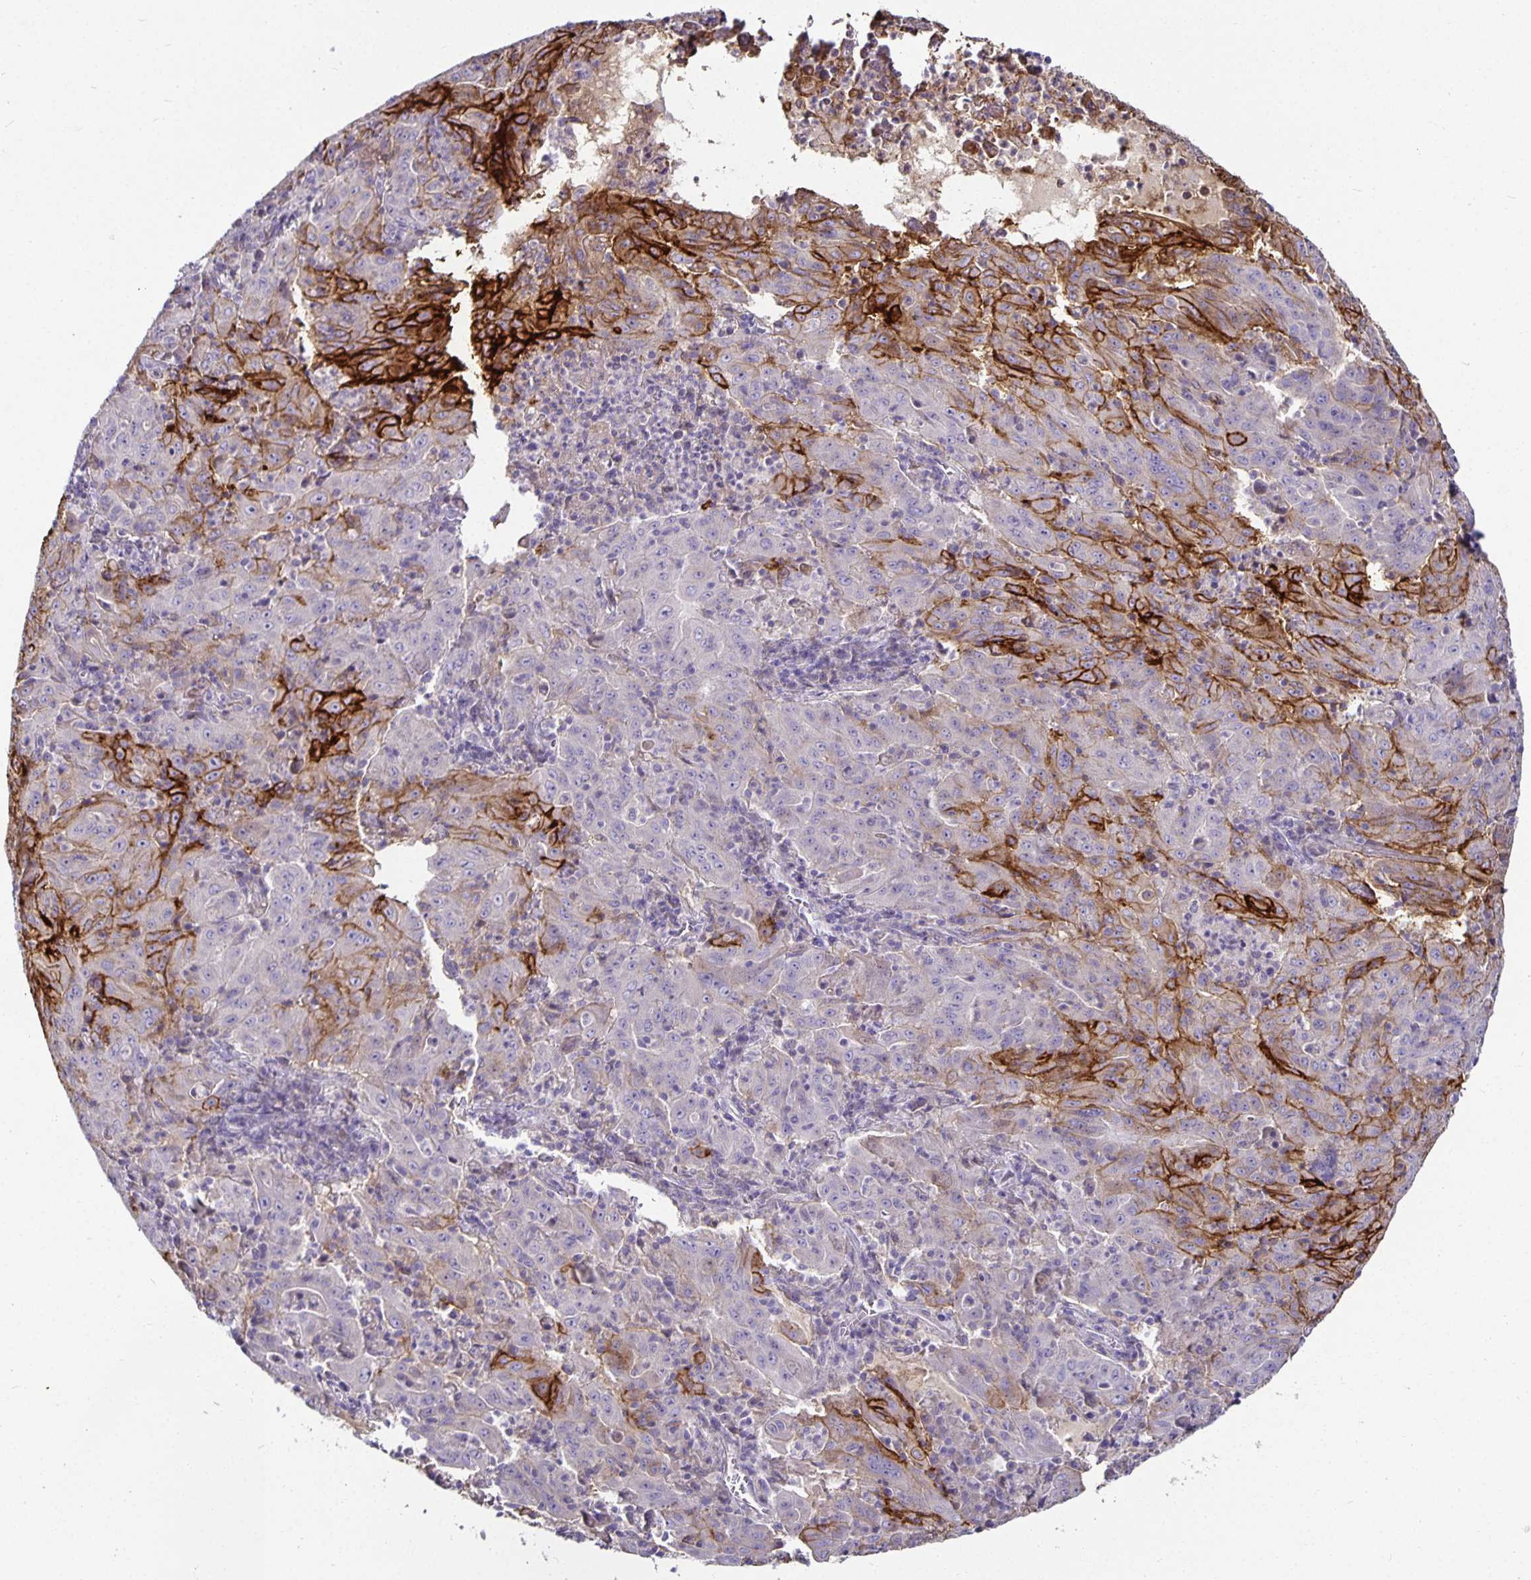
{"staining": {"intensity": "strong", "quantity": "25%-75%", "location": "cytoplasmic/membranous"}, "tissue": "pancreatic cancer", "cell_type": "Tumor cells", "image_type": "cancer", "snomed": [{"axis": "morphology", "description": "Adenocarcinoma, NOS"}, {"axis": "topography", "description": "Pancreas"}], "caption": "Protein analysis of pancreatic adenocarcinoma tissue exhibits strong cytoplasmic/membranous expression in about 25%-75% of tumor cells.", "gene": "CA12", "patient": {"sex": "male", "age": 63}}